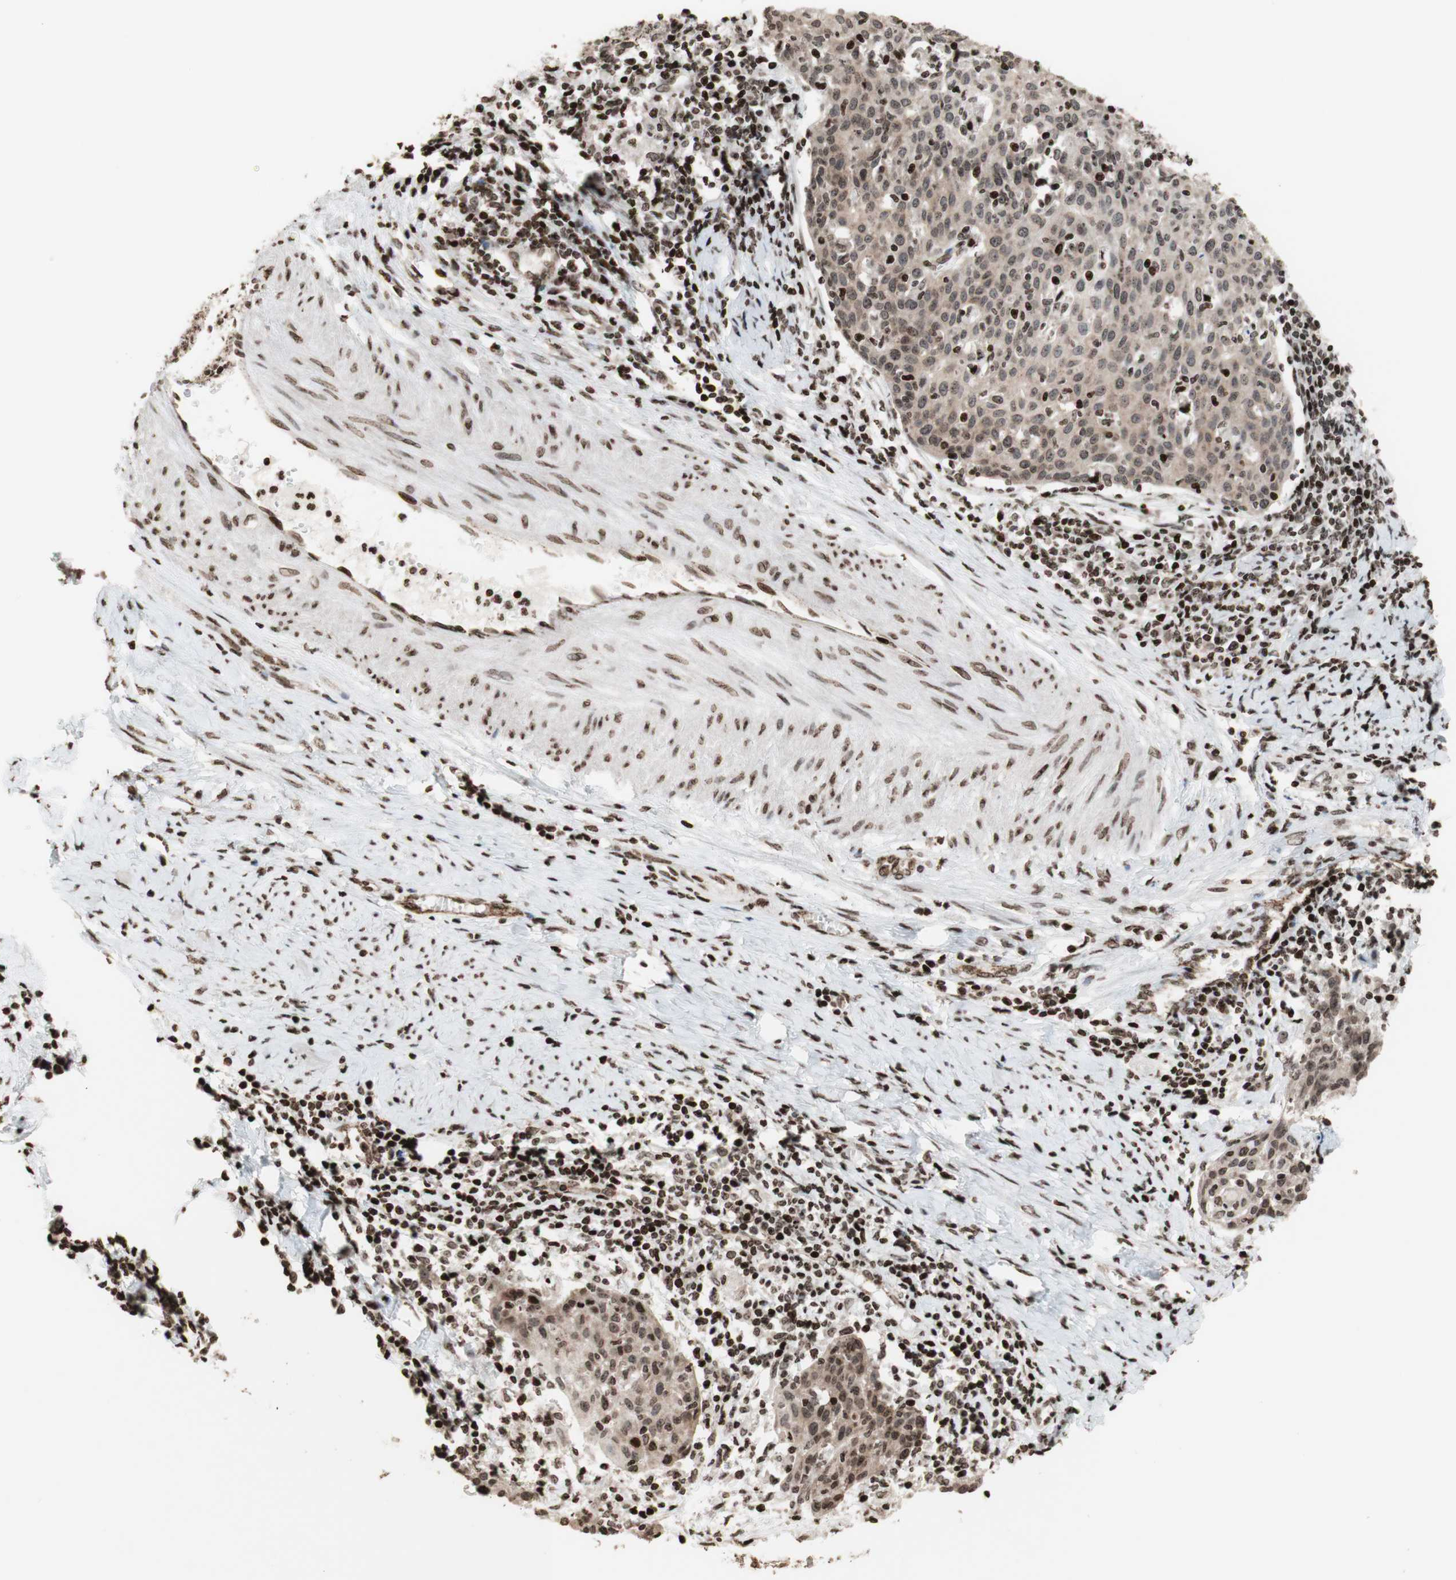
{"staining": {"intensity": "weak", "quantity": ">75%", "location": "cytoplasmic/membranous,nuclear"}, "tissue": "cervical cancer", "cell_type": "Tumor cells", "image_type": "cancer", "snomed": [{"axis": "morphology", "description": "Squamous cell carcinoma, NOS"}, {"axis": "topography", "description": "Cervix"}], "caption": "Protein staining by immunohistochemistry (IHC) demonstrates weak cytoplasmic/membranous and nuclear expression in approximately >75% of tumor cells in cervical cancer (squamous cell carcinoma).", "gene": "NCAPD2", "patient": {"sex": "female", "age": 38}}